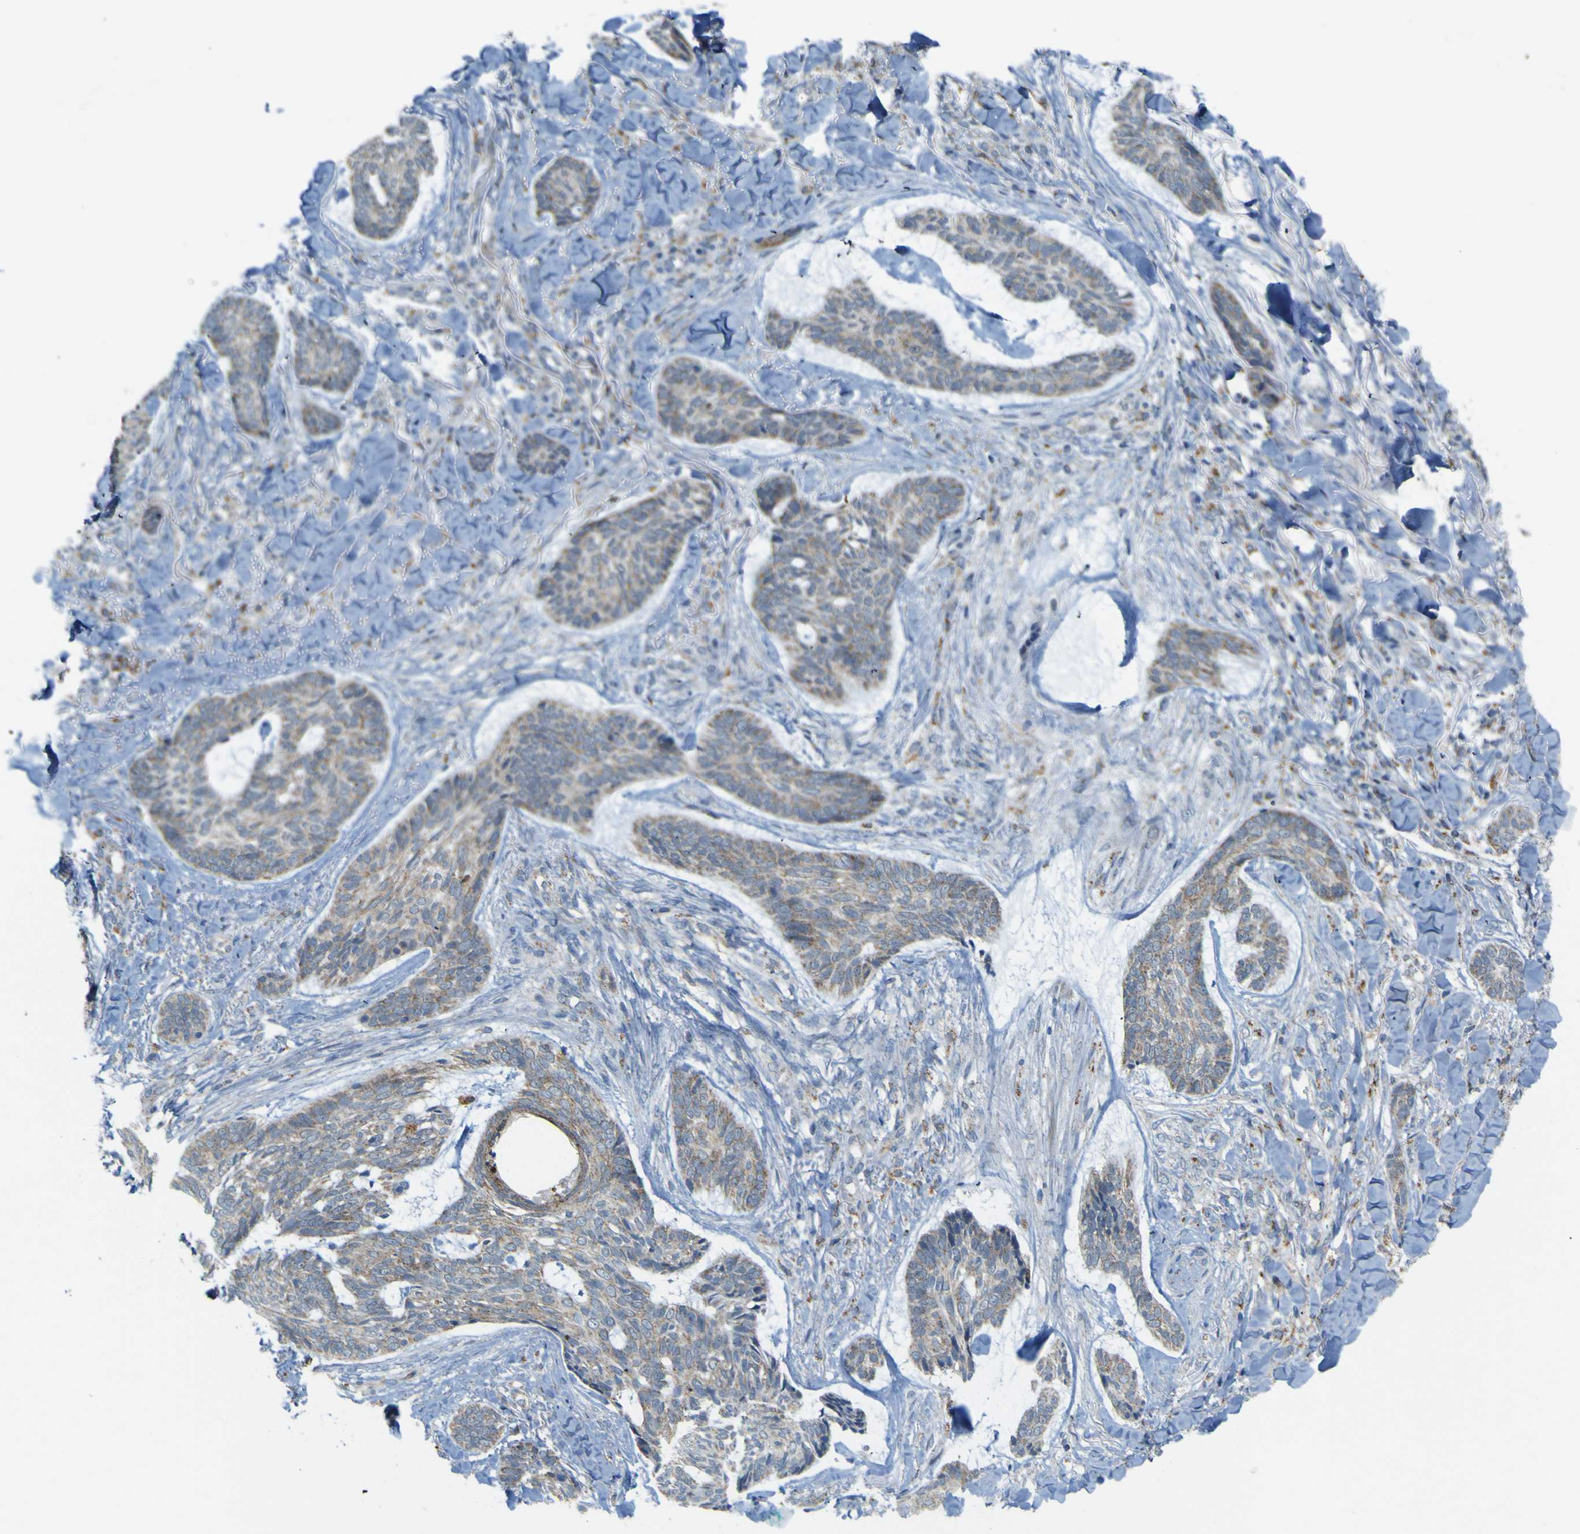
{"staining": {"intensity": "weak", "quantity": ">75%", "location": "cytoplasmic/membranous"}, "tissue": "skin cancer", "cell_type": "Tumor cells", "image_type": "cancer", "snomed": [{"axis": "morphology", "description": "Basal cell carcinoma"}, {"axis": "topography", "description": "Skin"}], "caption": "Skin basal cell carcinoma stained with a protein marker reveals weak staining in tumor cells.", "gene": "ACBD5", "patient": {"sex": "male", "age": 43}}